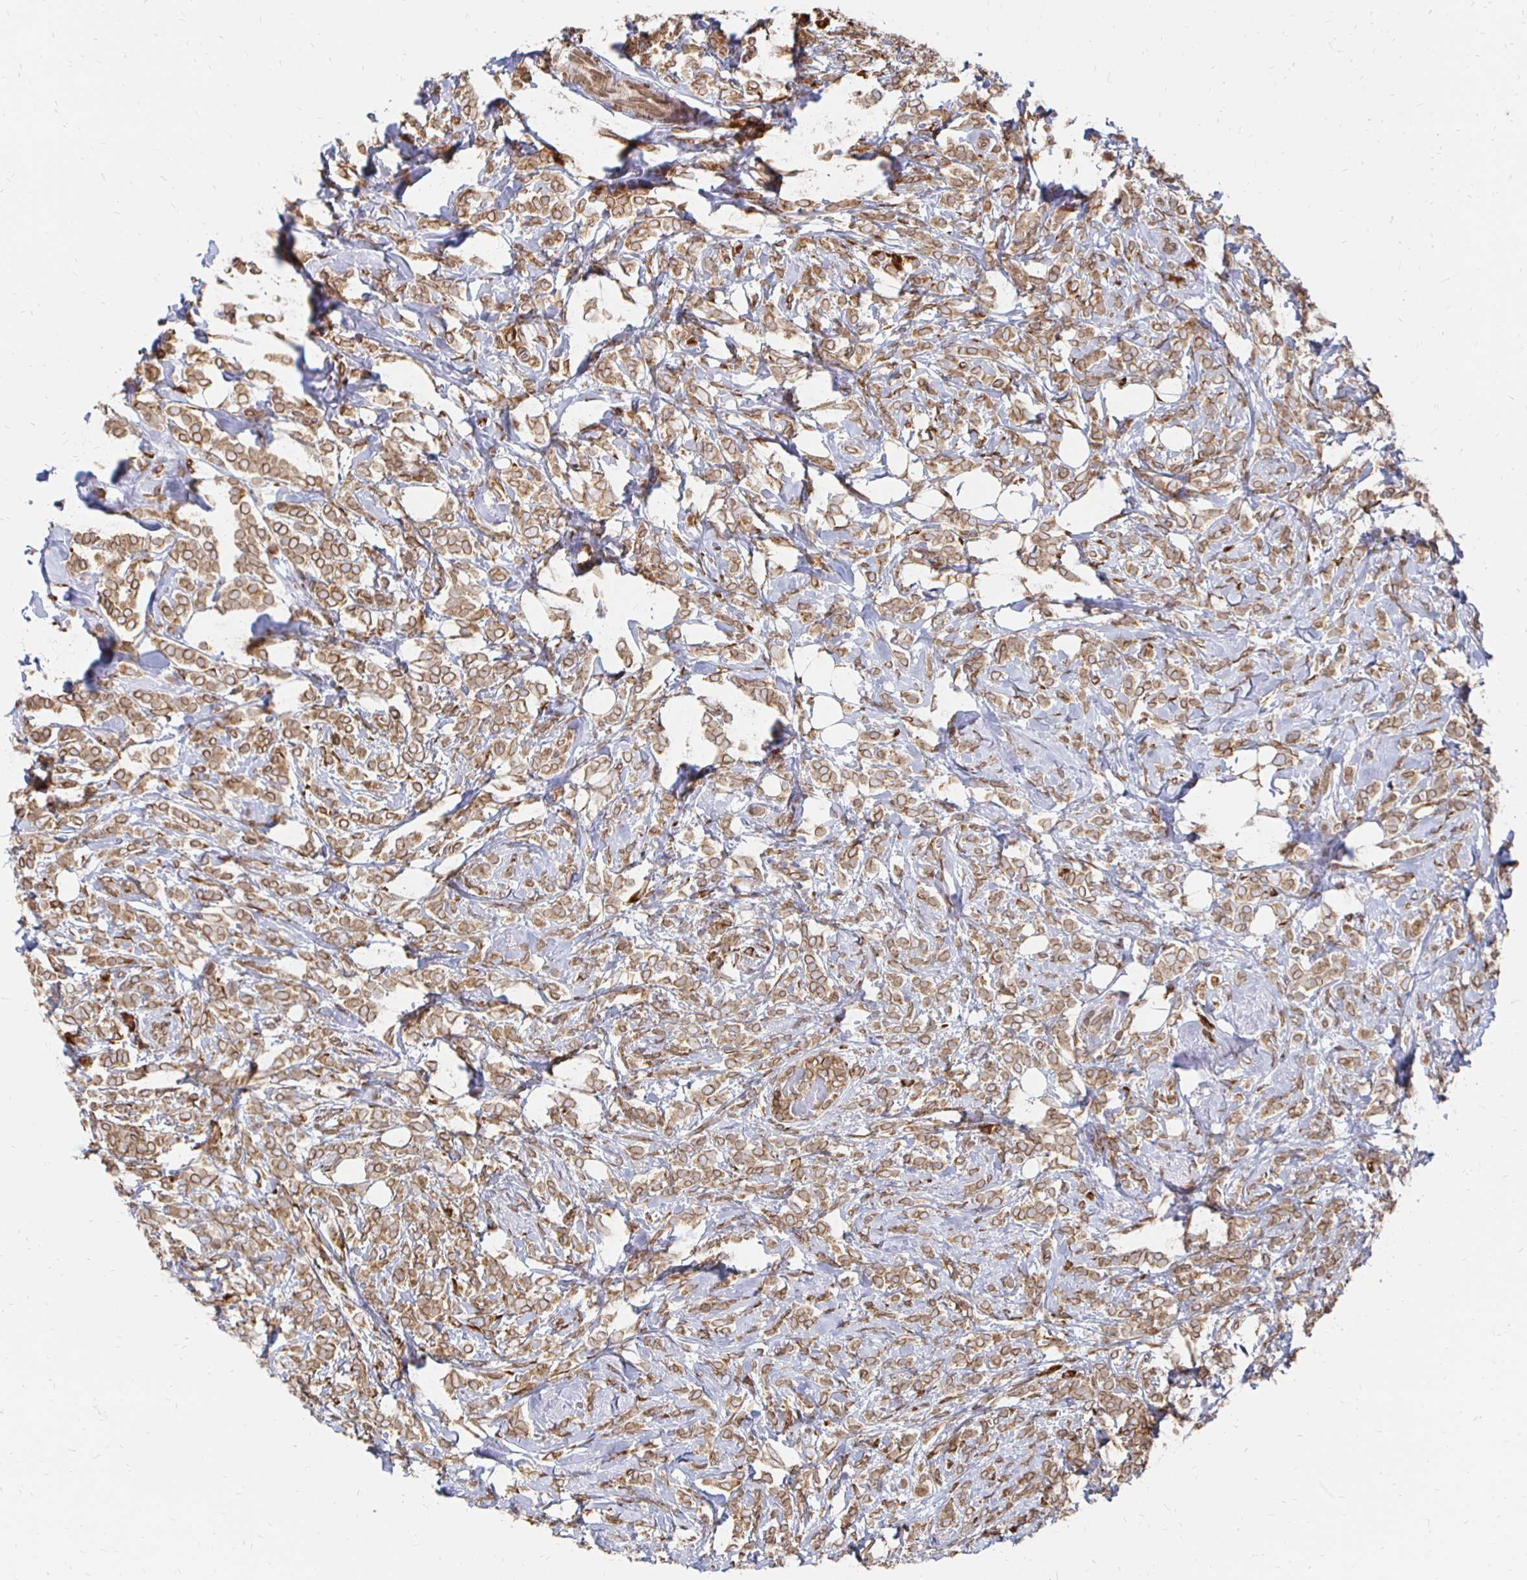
{"staining": {"intensity": "strong", "quantity": ">75%", "location": "cytoplasmic/membranous,nuclear"}, "tissue": "breast cancer", "cell_type": "Tumor cells", "image_type": "cancer", "snomed": [{"axis": "morphology", "description": "Lobular carcinoma"}, {"axis": "topography", "description": "Breast"}], "caption": "IHC of breast cancer (lobular carcinoma) shows high levels of strong cytoplasmic/membranous and nuclear staining in about >75% of tumor cells. The staining was performed using DAB to visualize the protein expression in brown, while the nuclei were stained in blue with hematoxylin (Magnification: 20x).", "gene": "PELI3", "patient": {"sex": "female", "age": 49}}